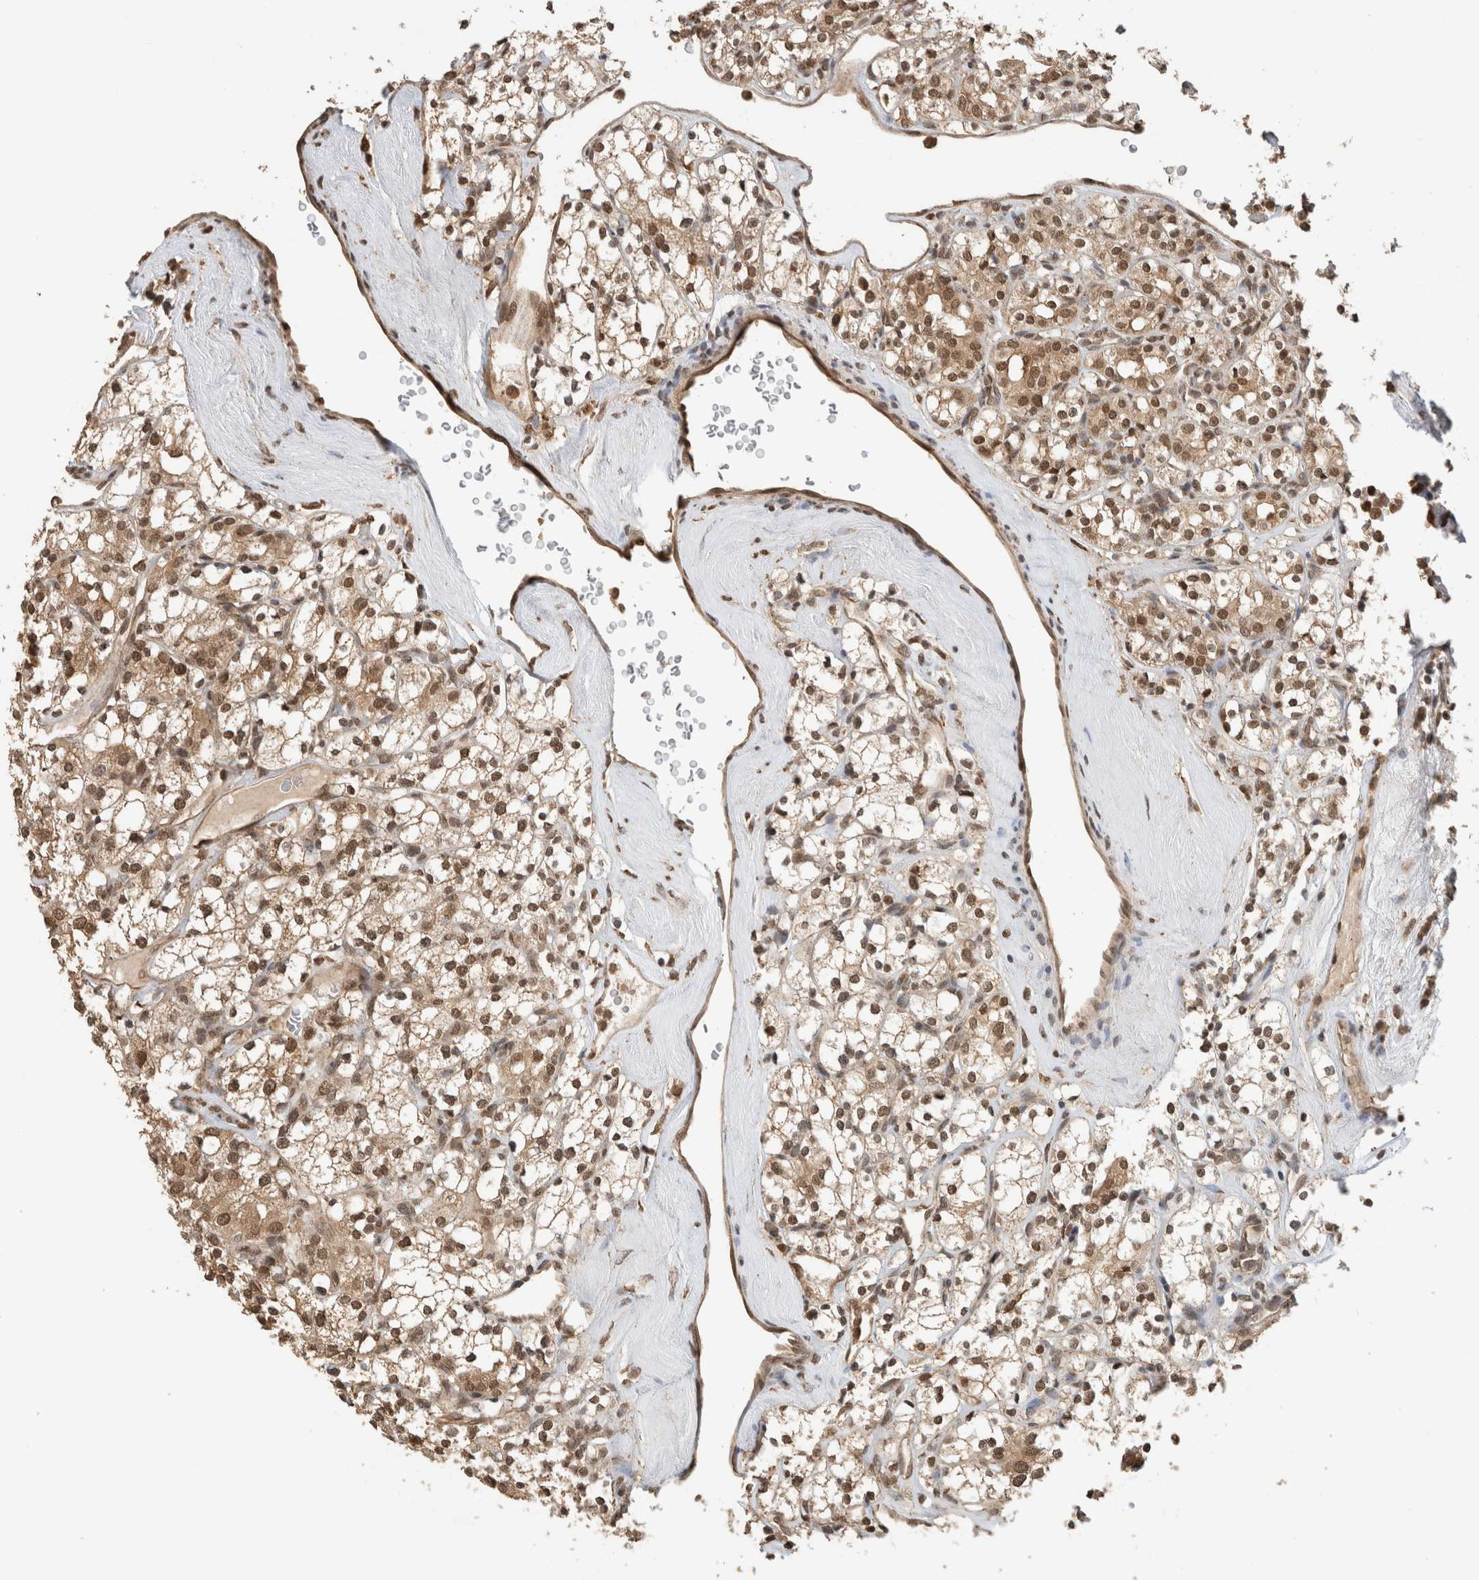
{"staining": {"intensity": "moderate", "quantity": ">75%", "location": "cytoplasmic/membranous,nuclear"}, "tissue": "renal cancer", "cell_type": "Tumor cells", "image_type": "cancer", "snomed": [{"axis": "morphology", "description": "Adenocarcinoma, NOS"}, {"axis": "topography", "description": "Kidney"}], "caption": "This is a histology image of immunohistochemistry (IHC) staining of renal cancer, which shows moderate expression in the cytoplasmic/membranous and nuclear of tumor cells.", "gene": "C1orf21", "patient": {"sex": "male", "age": 77}}